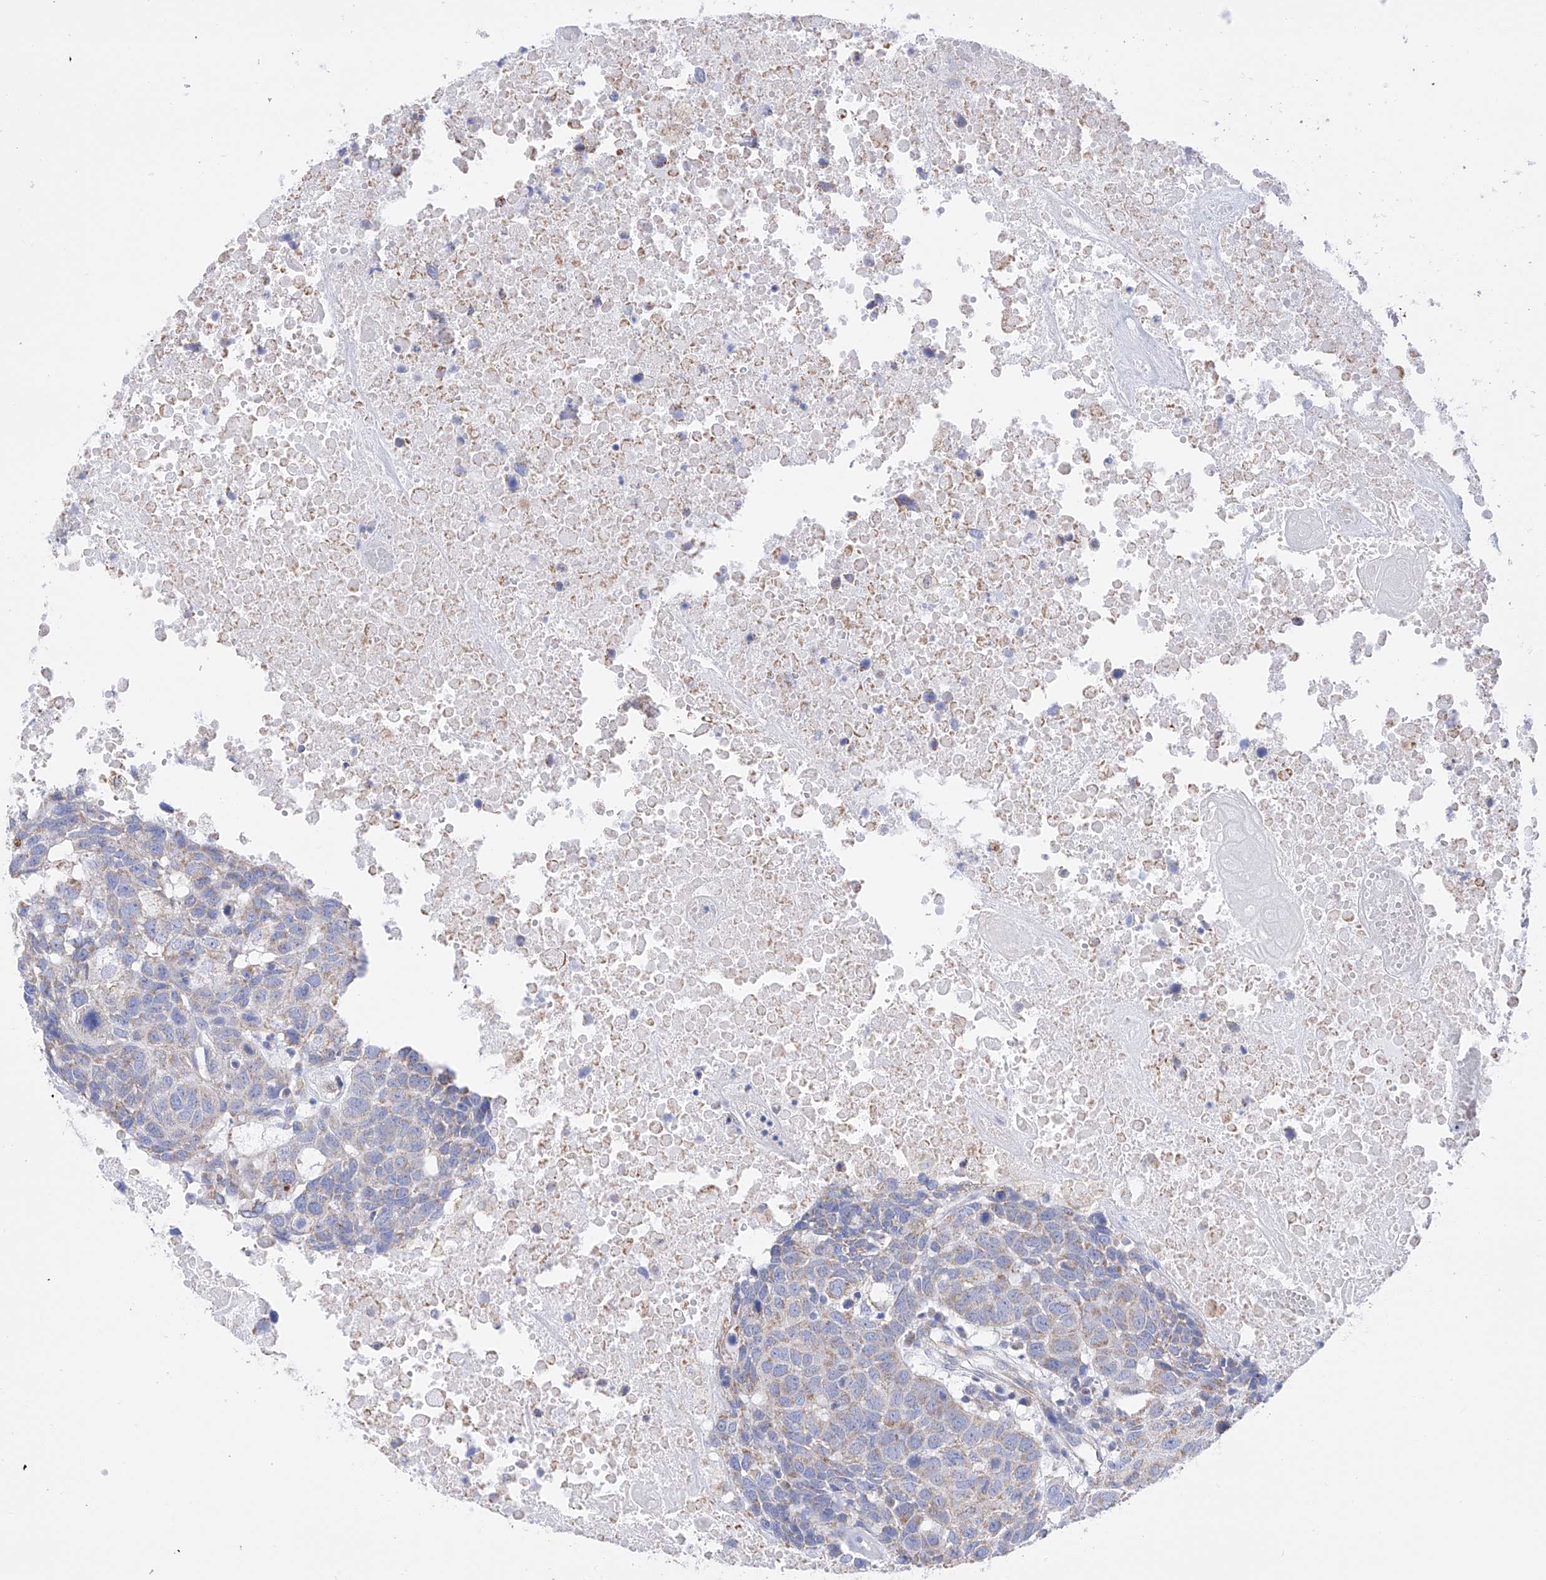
{"staining": {"intensity": "weak", "quantity": ">75%", "location": "cytoplasmic/membranous"}, "tissue": "head and neck cancer", "cell_type": "Tumor cells", "image_type": "cancer", "snomed": [{"axis": "morphology", "description": "Squamous cell carcinoma, NOS"}, {"axis": "topography", "description": "Head-Neck"}], "caption": "Tumor cells reveal low levels of weak cytoplasmic/membranous staining in approximately >75% of cells in human head and neck cancer (squamous cell carcinoma).", "gene": "FLG", "patient": {"sex": "male", "age": 66}}